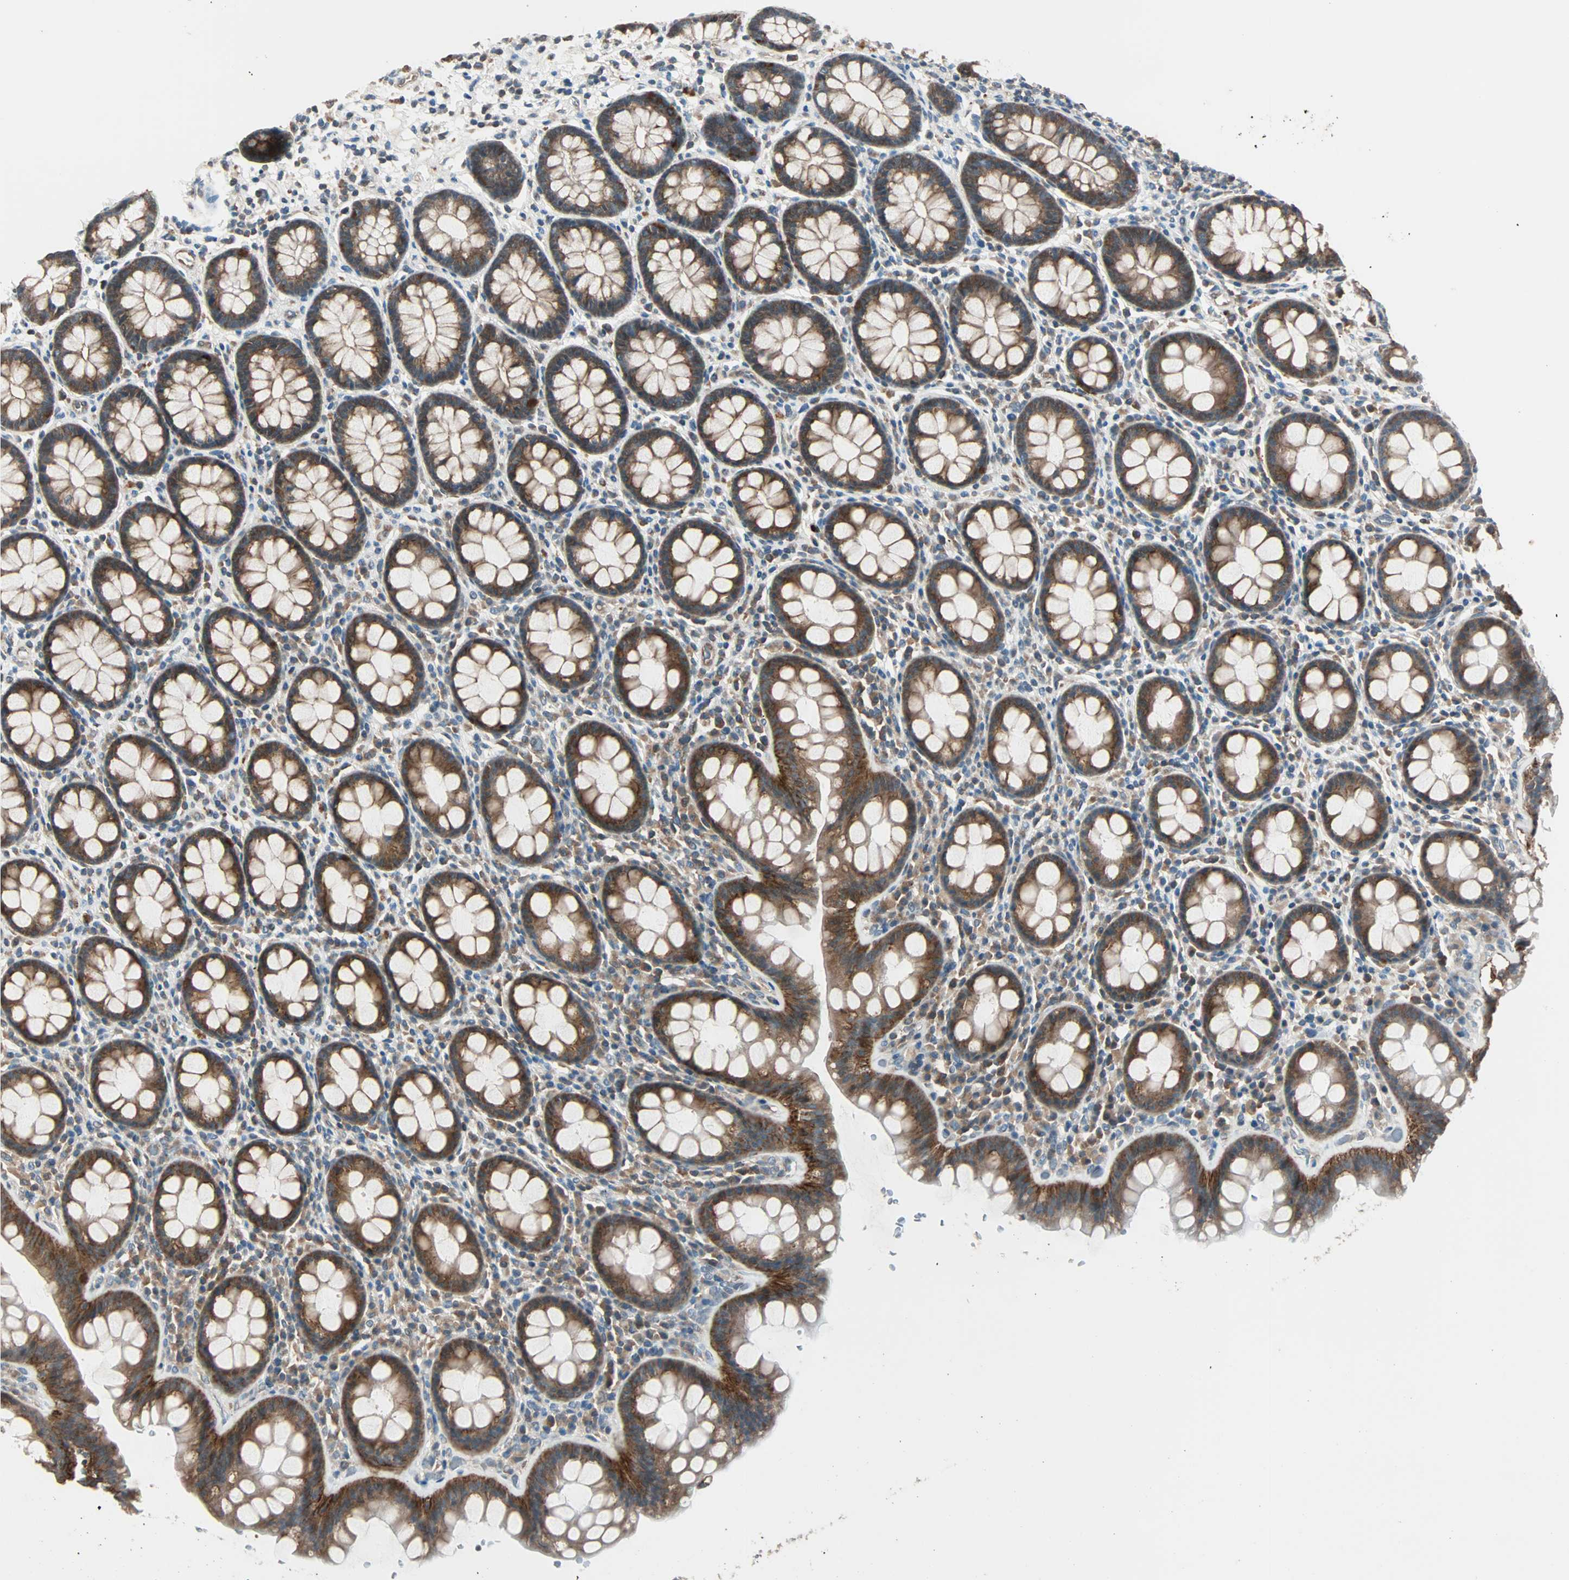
{"staining": {"intensity": "strong", "quantity": ">75%", "location": "cytoplasmic/membranous"}, "tissue": "rectum", "cell_type": "Glandular cells", "image_type": "normal", "snomed": [{"axis": "morphology", "description": "Normal tissue, NOS"}, {"axis": "topography", "description": "Rectum"}], "caption": "Protein positivity by immunohistochemistry (IHC) displays strong cytoplasmic/membranous expression in about >75% of glandular cells in unremarkable rectum.", "gene": "MAP3K21", "patient": {"sex": "male", "age": 92}}